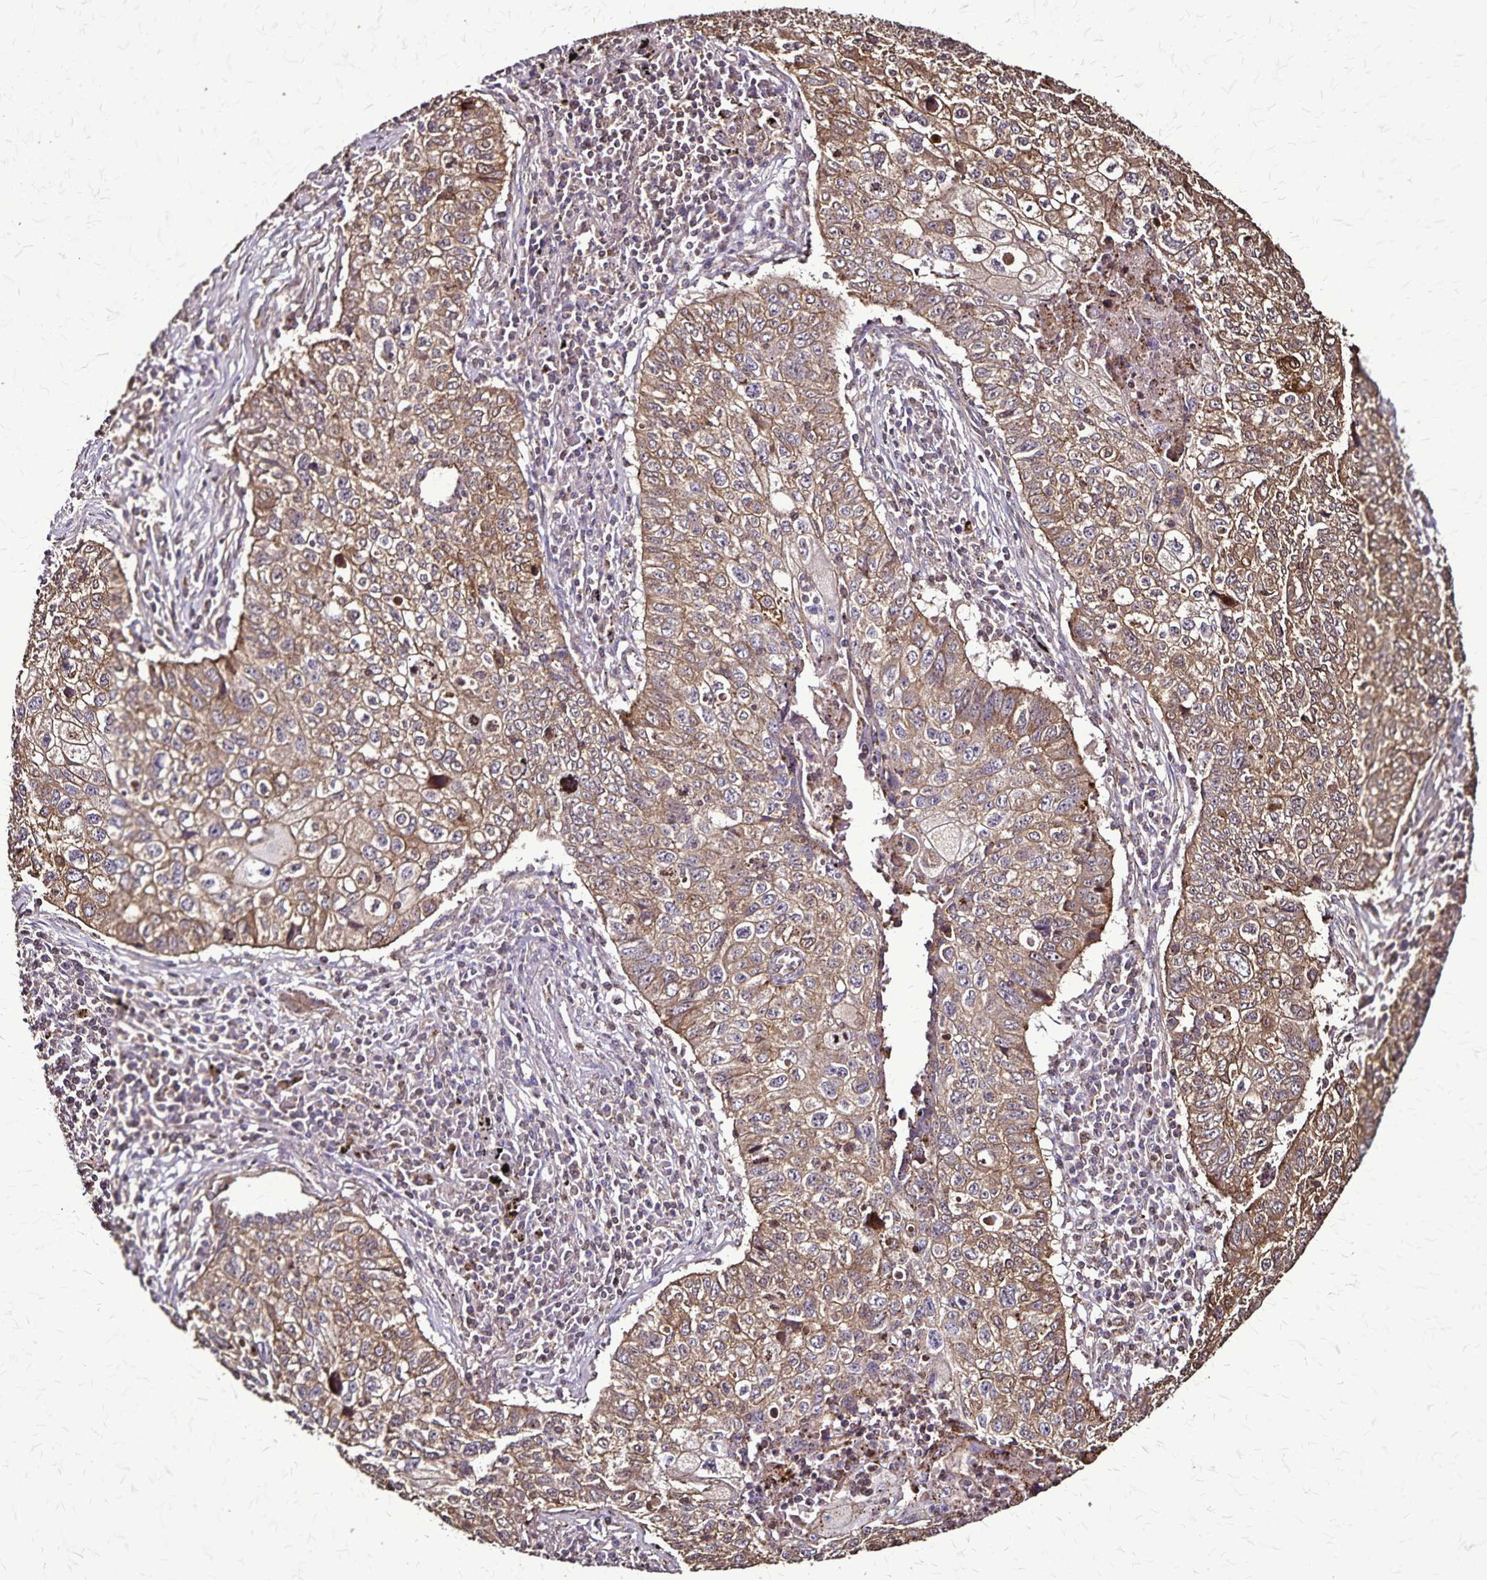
{"staining": {"intensity": "moderate", "quantity": ">75%", "location": "cytoplasmic/membranous"}, "tissue": "lung cancer", "cell_type": "Tumor cells", "image_type": "cancer", "snomed": [{"axis": "morphology", "description": "Normal morphology"}, {"axis": "morphology", "description": "Aneuploidy"}, {"axis": "morphology", "description": "Squamous cell carcinoma, NOS"}, {"axis": "topography", "description": "Lymph node"}, {"axis": "topography", "description": "Lung"}], "caption": "This histopathology image demonstrates lung aneuploidy stained with immunohistochemistry to label a protein in brown. The cytoplasmic/membranous of tumor cells show moderate positivity for the protein. Nuclei are counter-stained blue.", "gene": "CHMP1B", "patient": {"sex": "female", "age": 76}}